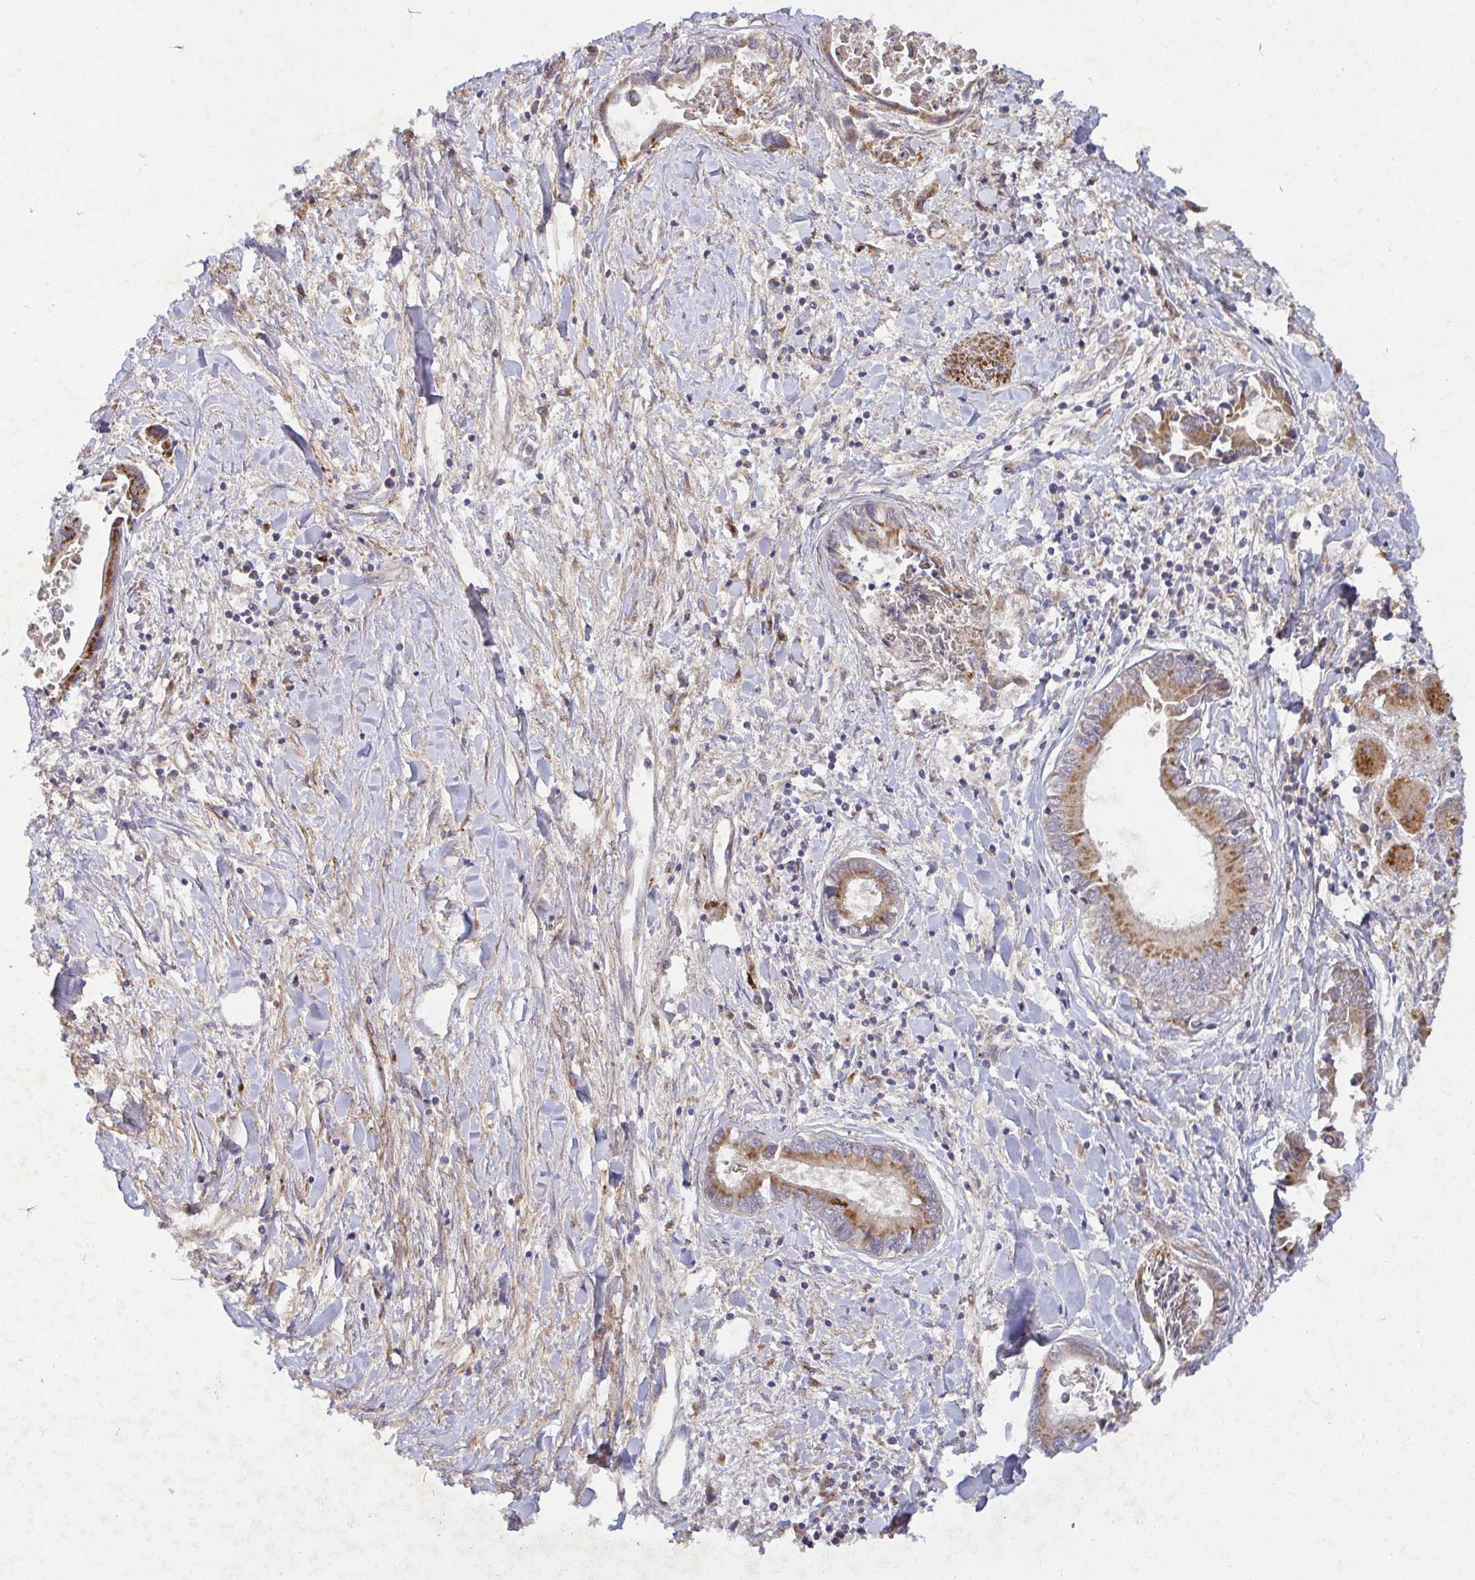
{"staining": {"intensity": "strong", "quantity": ">75%", "location": "cytoplasmic/membranous"}, "tissue": "liver cancer", "cell_type": "Tumor cells", "image_type": "cancer", "snomed": [{"axis": "morphology", "description": "Cholangiocarcinoma"}, {"axis": "topography", "description": "Liver"}], "caption": "Immunohistochemical staining of human cholangiocarcinoma (liver) reveals strong cytoplasmic/membranous protein expression in approximately >75% of tumor cells.", "gene": "TM9SF4", "patient": {"sex": "male", "age": 66}}